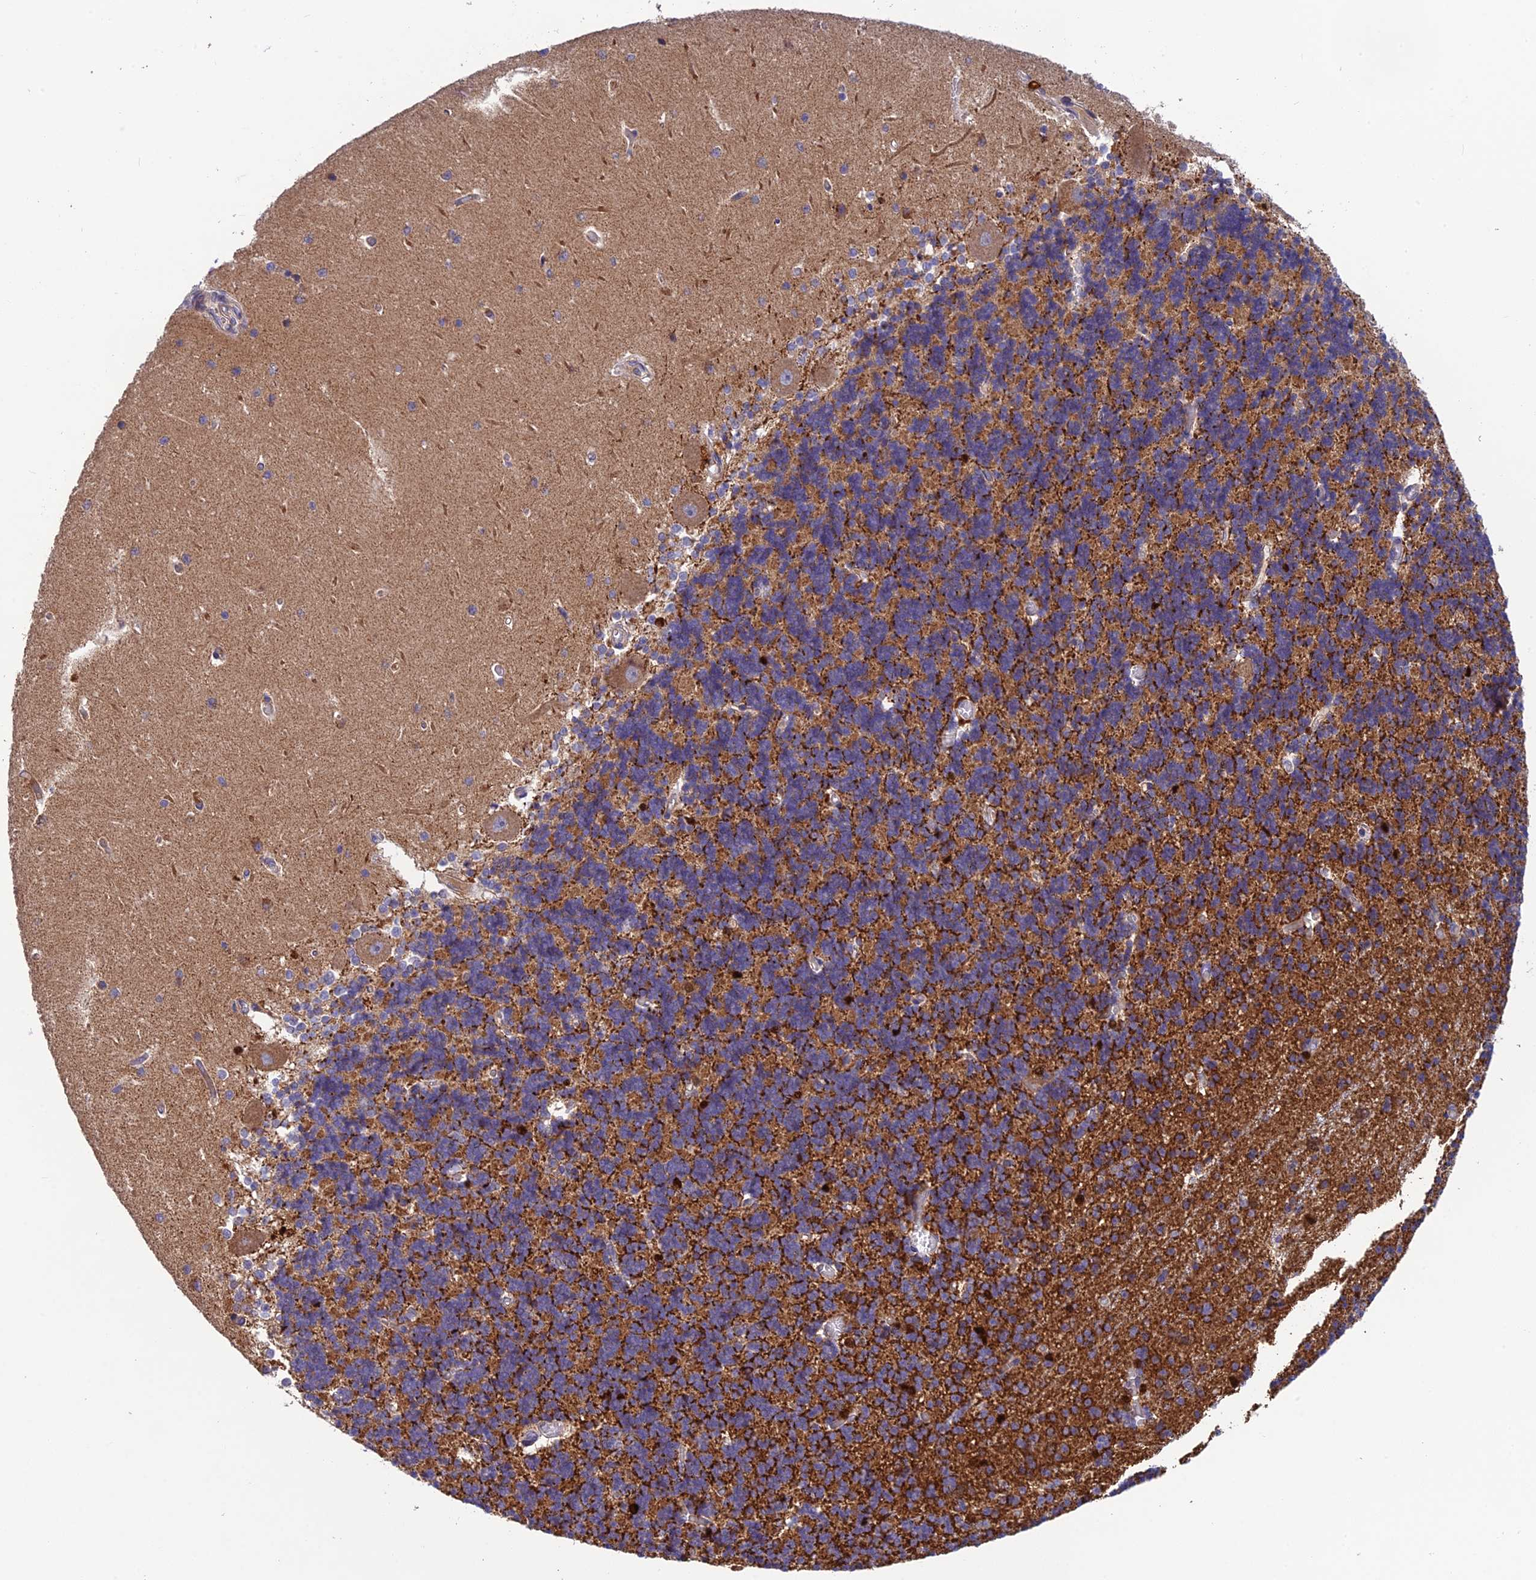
{"staining": {"intensity": "strong", "quantity": "<25%", "location": "cytoplasmic/membranous"}, "tissue": "cerebellum", "cell_type": "Cells in granular layer", "image_type": "normal", "snomed": [{"axis": "morphology", "description": "Normal tissue, NOS"}, {"axis": "topography", "description": "Cerebellum"}], "caption": "Approximately <25% of cells in granular layer in unremarkable human cerebellum exhibit strong cytoplasmic/membranous protein positivity as visualized by brown immunohistochemical staining.", "gene": "PZP", "patient": {"sex": "male", "age": 37}}